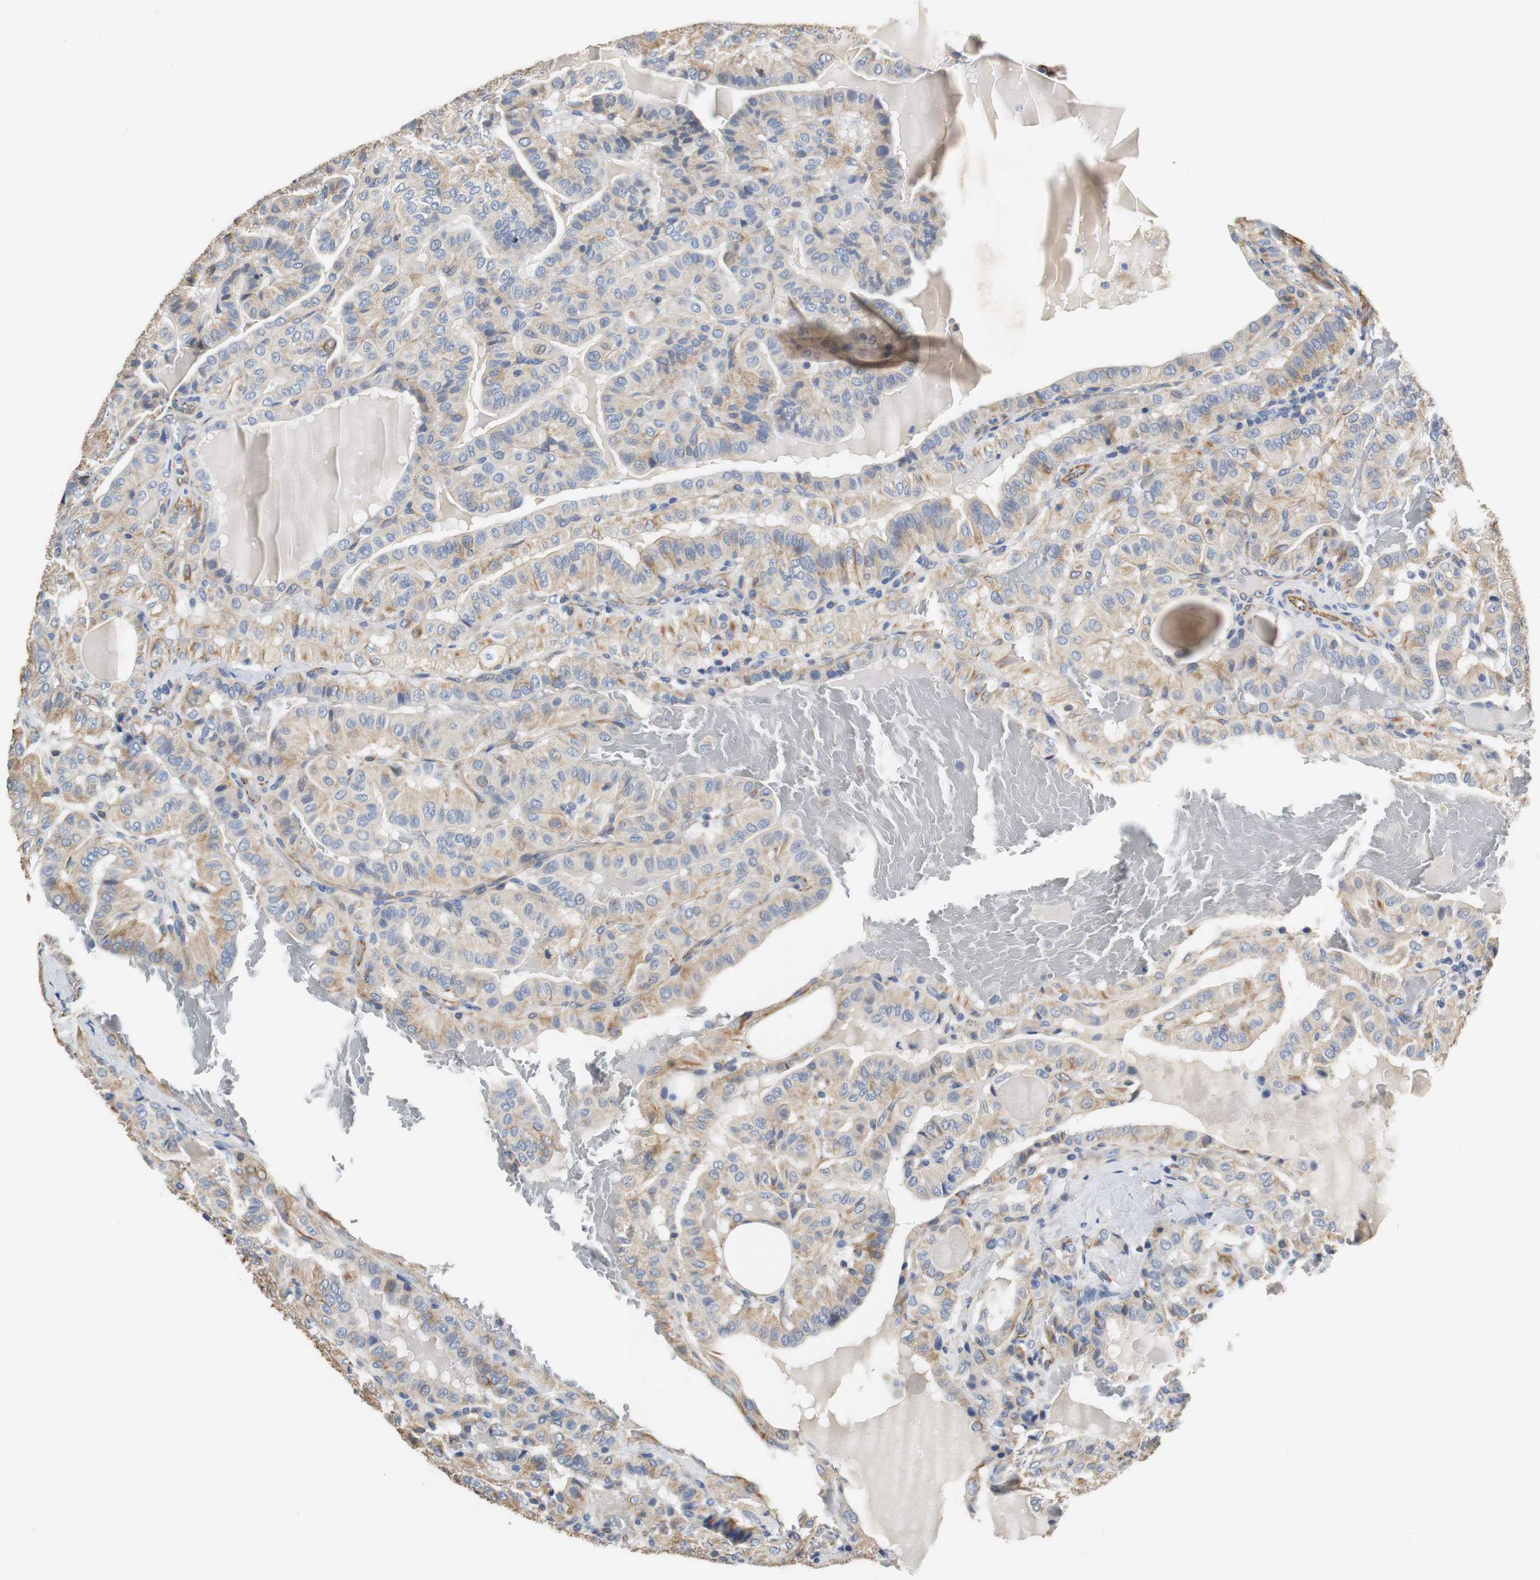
{"staining": {"intensity": "weak", "quantity": ">75%", "location": "cytoplasmic/membranous"}, "tissue": "thyroid cancer", "cell_type": "Tumor cells", "image_type": "cancer", "snomed": [{"axis": "morphology", "description": "Papillary adenocarcinoma, NOS"}, {"axis": "topography", "description": "Thyroid gland"}], "caption": "A low amount of weak cytoplasmic/membranous positivity is identified in approximately >75% of tumor cells in papillary adenocarcinoma (thyroid) tissue.", "gene": "PCK1", "patient": {"sex": "male", "age": 77}}